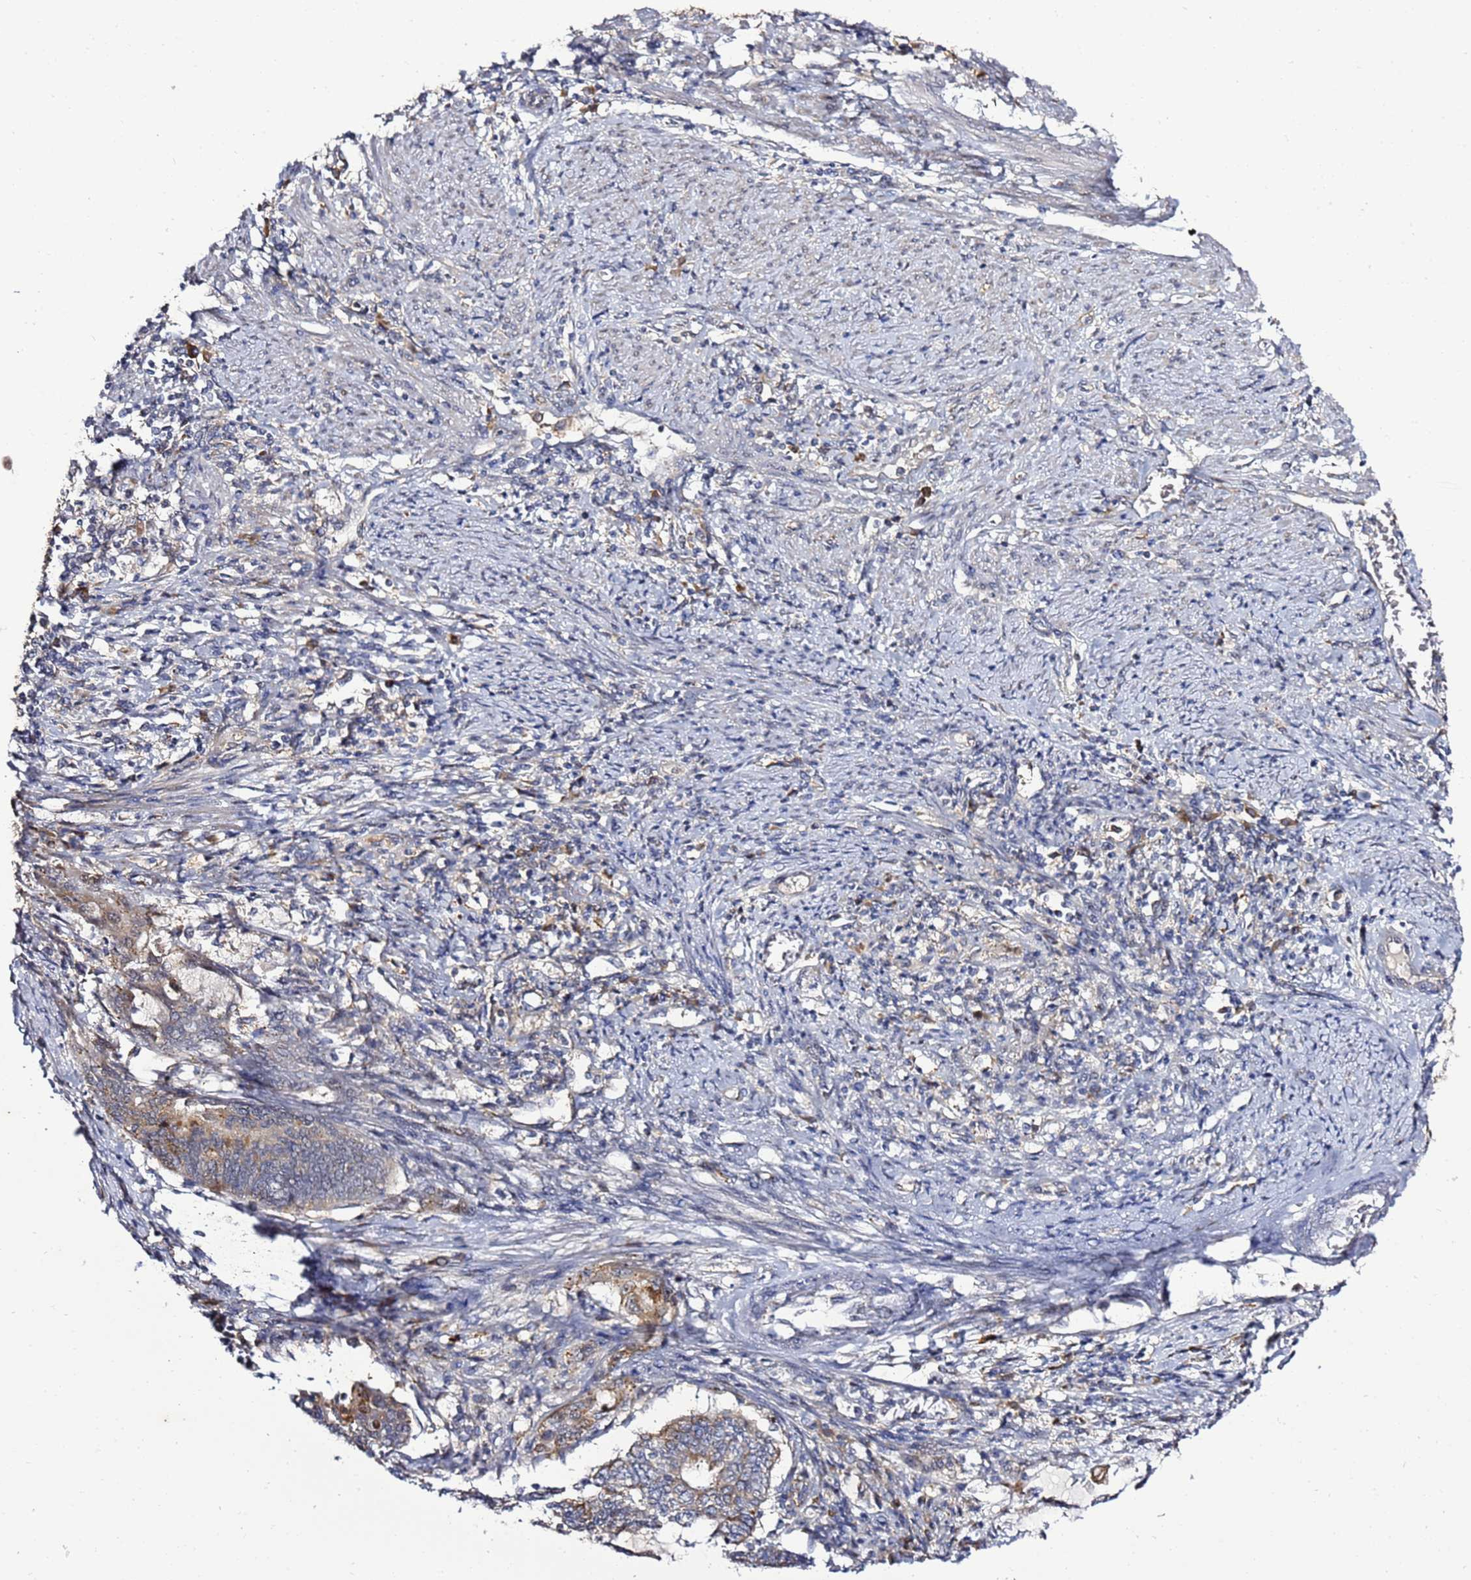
{"staining": {"intensity": "strong", "quantity": ">75%", "location": "cytoplasmic/membranous"}, "tissue": "endometrial cancer", "cell_type": "Tumor cells", "image_type": "cancer", "snomed": [{"axis": "morphology", "description": "Adenocarcinoma, NOS"}, {"axis": "topography", "description": "Uterus"}, {"axis": "topography", "description": "Endometrium"}], "caption": "Protein expression analysis of human endometrial cancer (adenocarcinoma) reveals strong cytoplasmic/membranous positivity in approximately >75% of tumor cells. Nuclei are stained in blue.", "gene": "NOL8", "patient": {"sex": "female", "age": 70}}